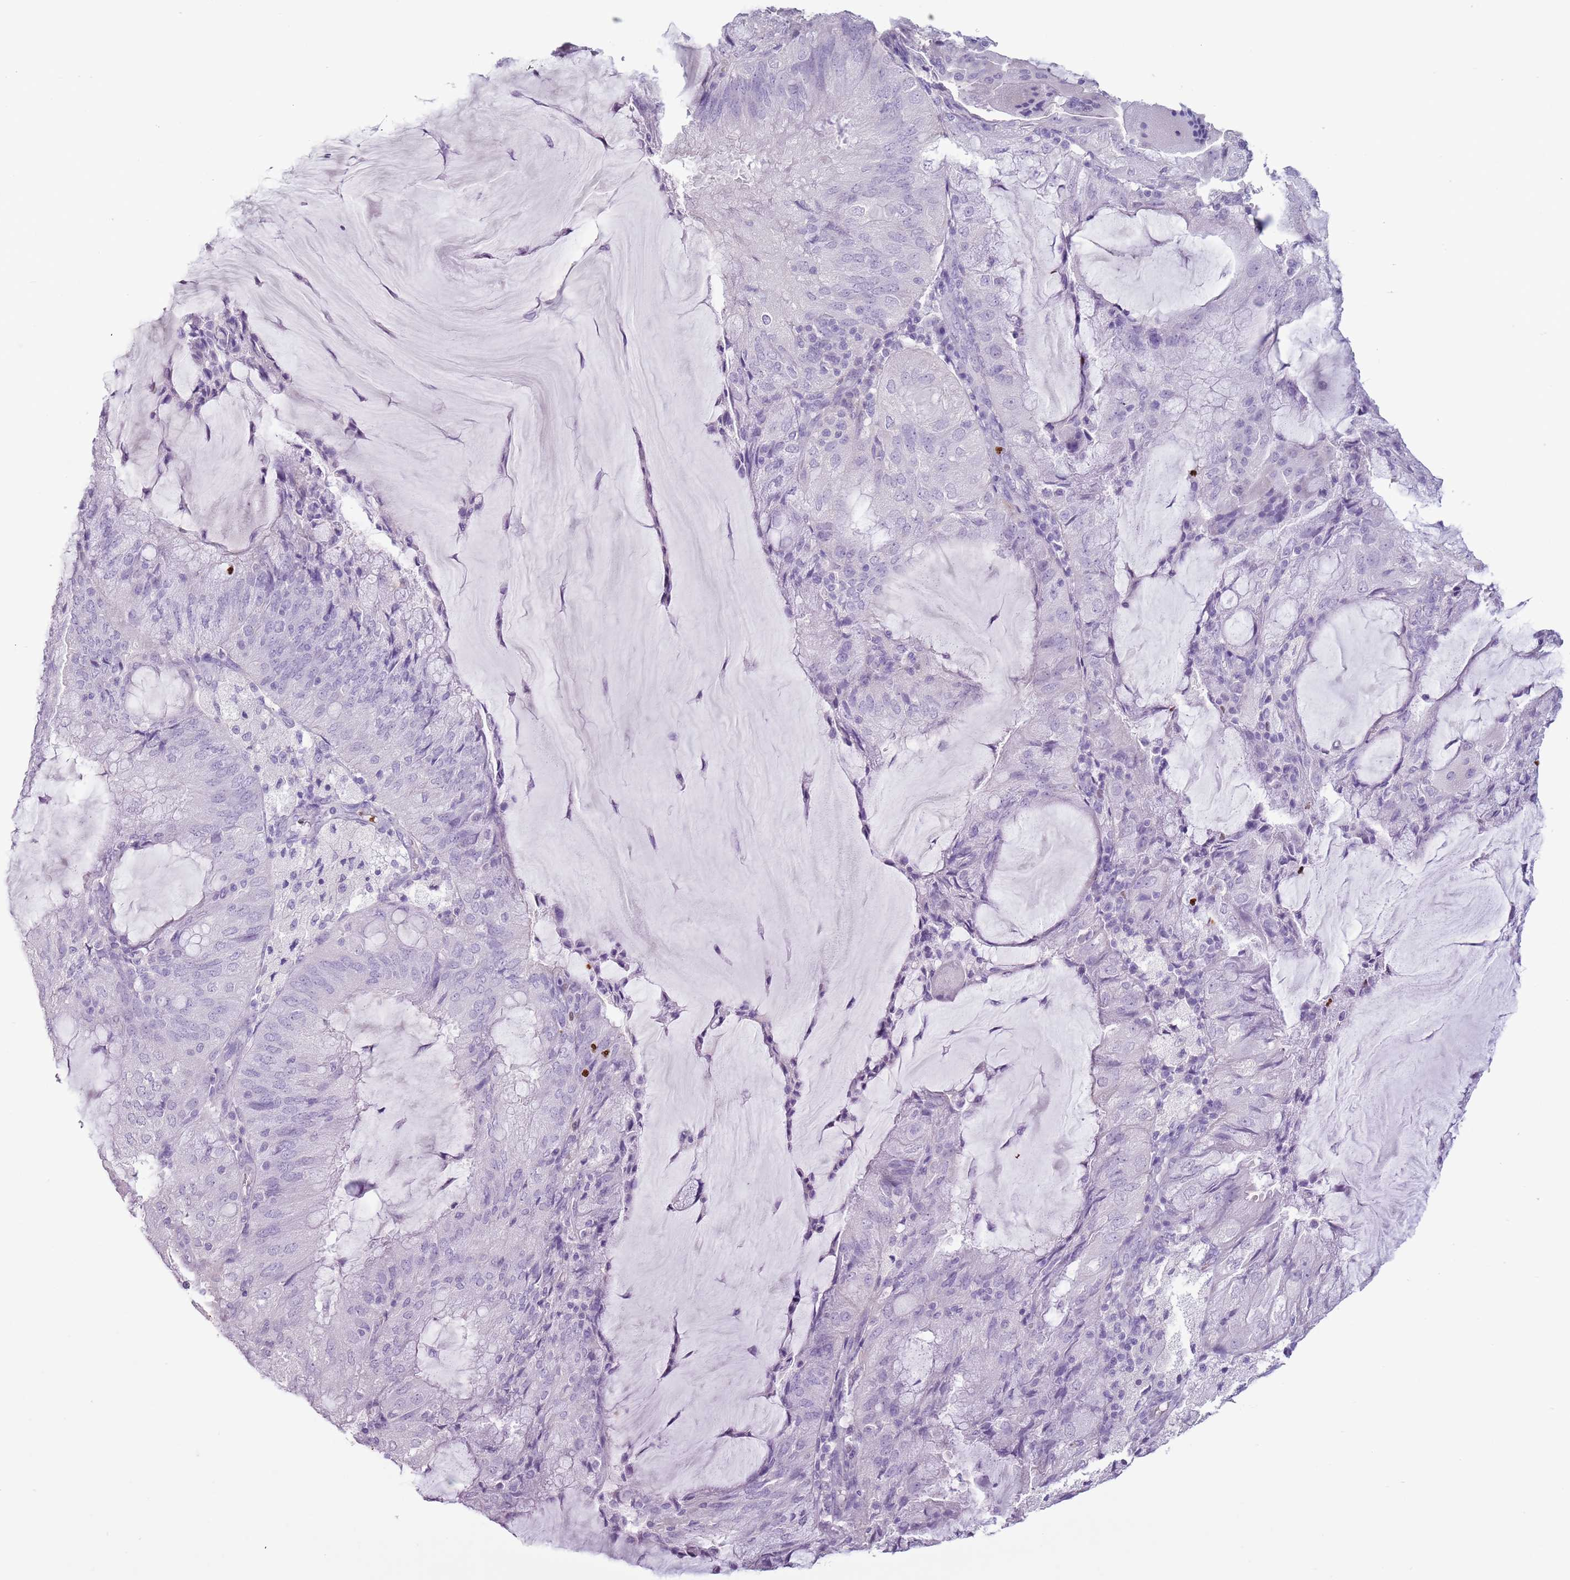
{"staining": {"intensity": "negative", "quantity": "none", "location": "none"}, "tissue": "endometrial cancer", "cell_type": "Tumor cells", "image_type": "cancer", "snomed": [{"axis": "morphology", "description": "Adenocarcinoma, NOS"}, {"axis": "topography", "description": "Endometrium"}], "caption": "The image shows no significant staining in tumor cells of endometrial adenocarcinoma. (DAB (3,3'-diaminobenzidine) immunohistochemistry with hematoxylin counter stain).", "gene": "CELF6", "patient": {"sex": "female", "age": 81}}